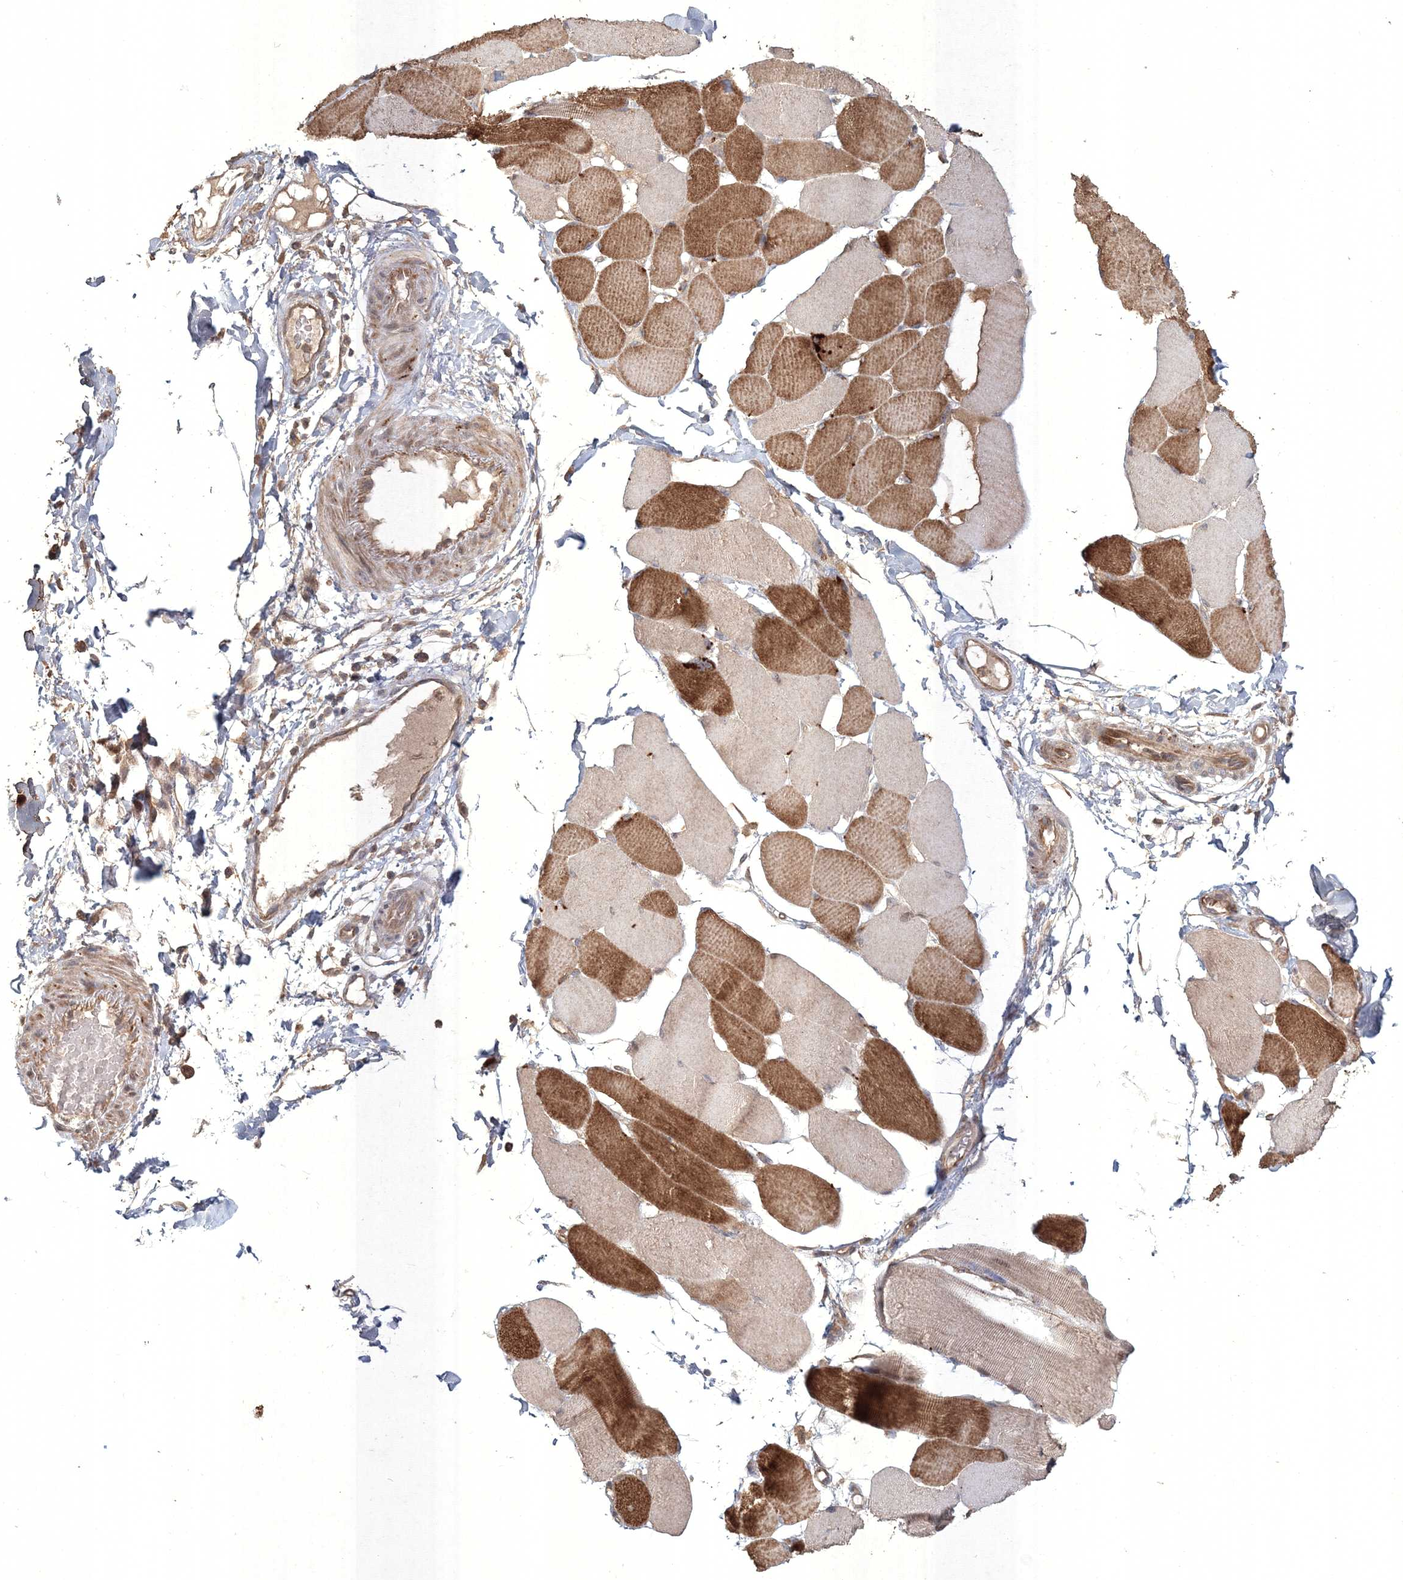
{"staining": {"intensity": "strong", "quantity": "25%-75%", "location": "cytoplasmic/membranous"}, "tissue": "skeletal muscle", "cell_type": "Myocytes", "image_type": "normal", "snomed": [{"axis": "morphology", "description": "Normal tissue, NOS"}, {"axis": "topography", "description": "Skin"}, {"axis": "topography", "description": "Skeletal muscle"}], "caption": "A high amount of strong cytoplasmic/membranous positivity is identified in approximately 25%-75% of myocytes in normal skeletal muscle.", "gene": "SPRY1", "patient": {"sex": "male", "age": 83}}